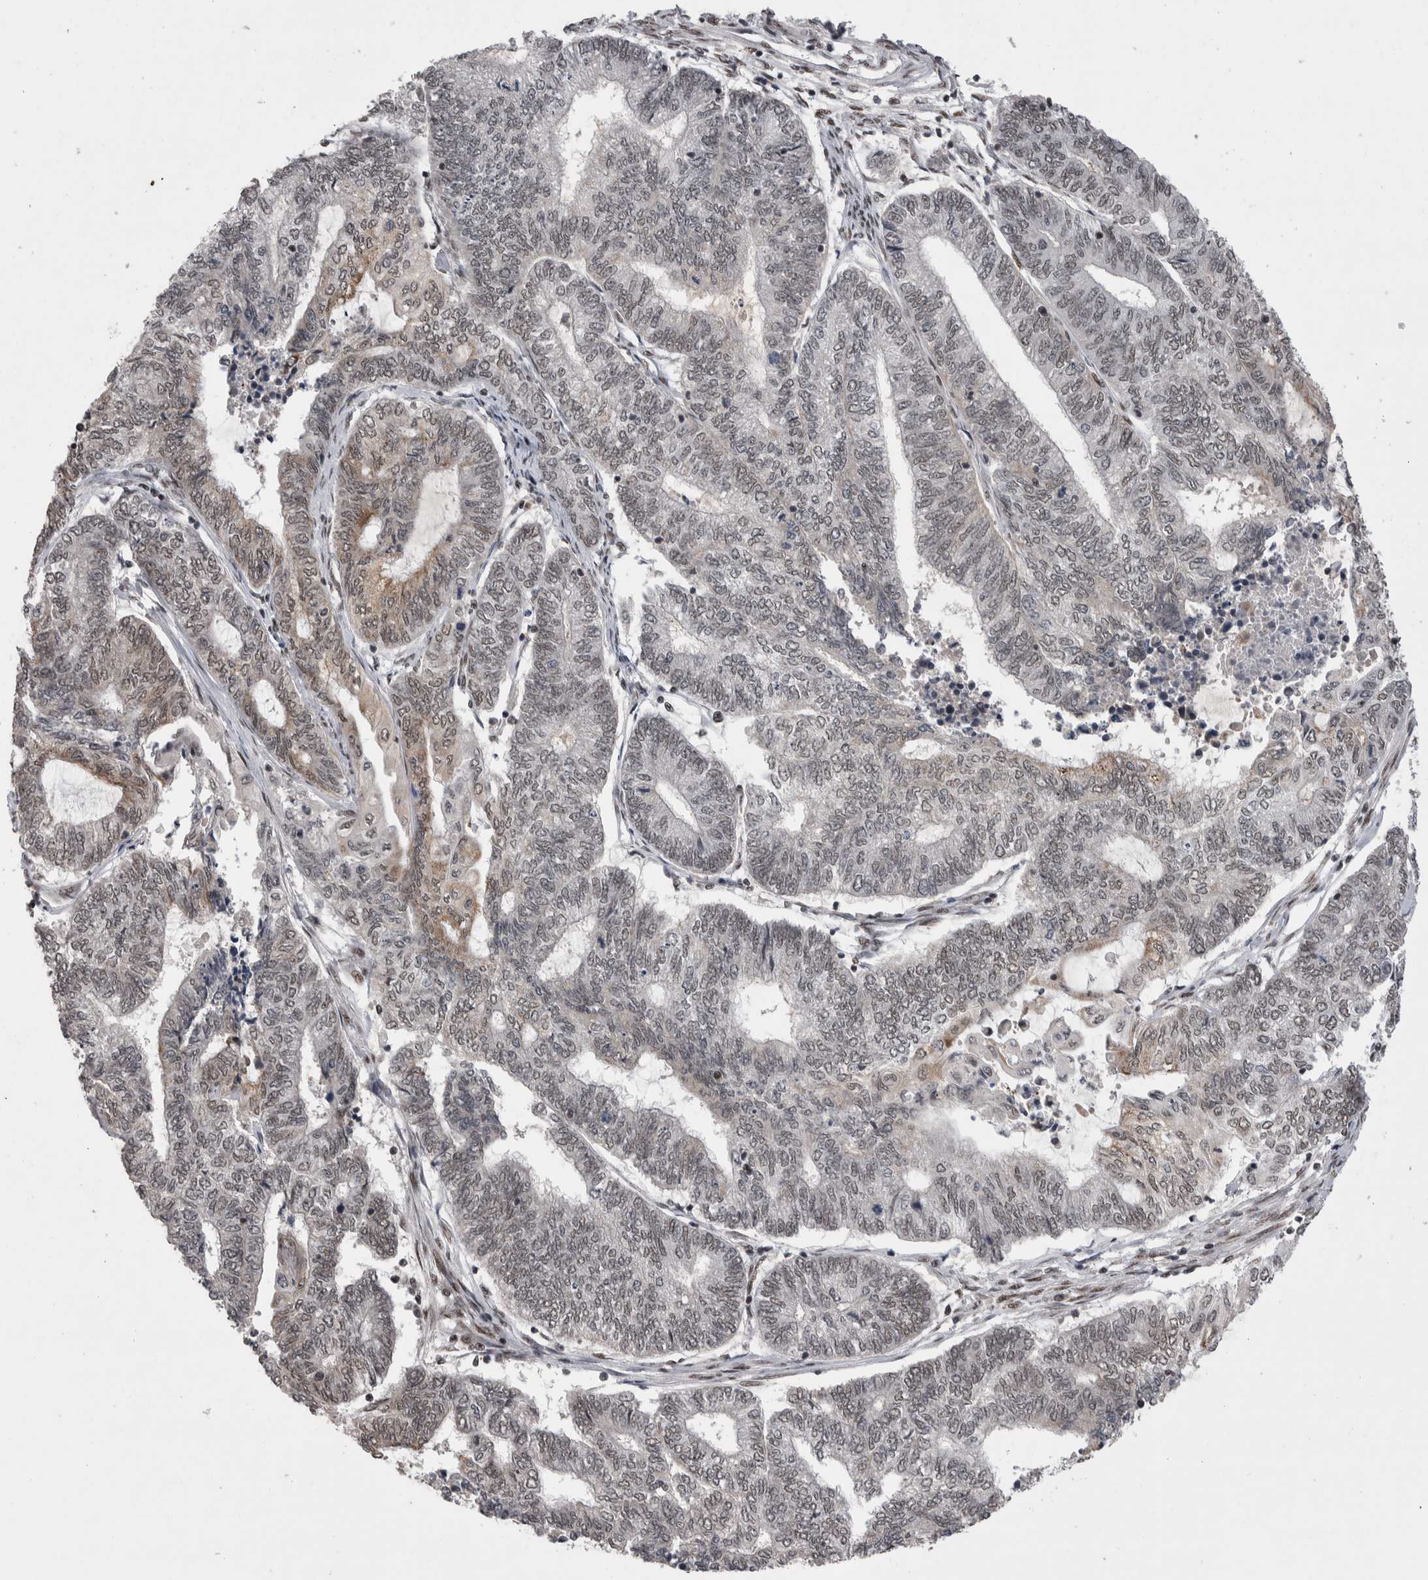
{"staining": {"intensity": "weak", "quantity": "25%-75%", "location": "nuclear"}, "tissue": "endometrial cancer", "cell_type": "Tumor cells", "image_type": "cancer", "snomed": [{"axis": "morphology", "description": "Adenocarcinoma, NOS"}, {"axis": "topography", "description": "Uterus"}, {"axis": "topography", "description": "Endometrium"}], "caption": "The micrograph shows immunohistochemical staining of endometrial cancer (adenocarcinoma). There is weak nuclear staining is identified in about 25%-75% of tumor cells. The staining is performed using DAB brown chromogen to label protein expression. The nuclei are counter-stained blue using hematoxylin.", "gene": "DMTF1", "patient": {"sex": "female", "age": 70}}